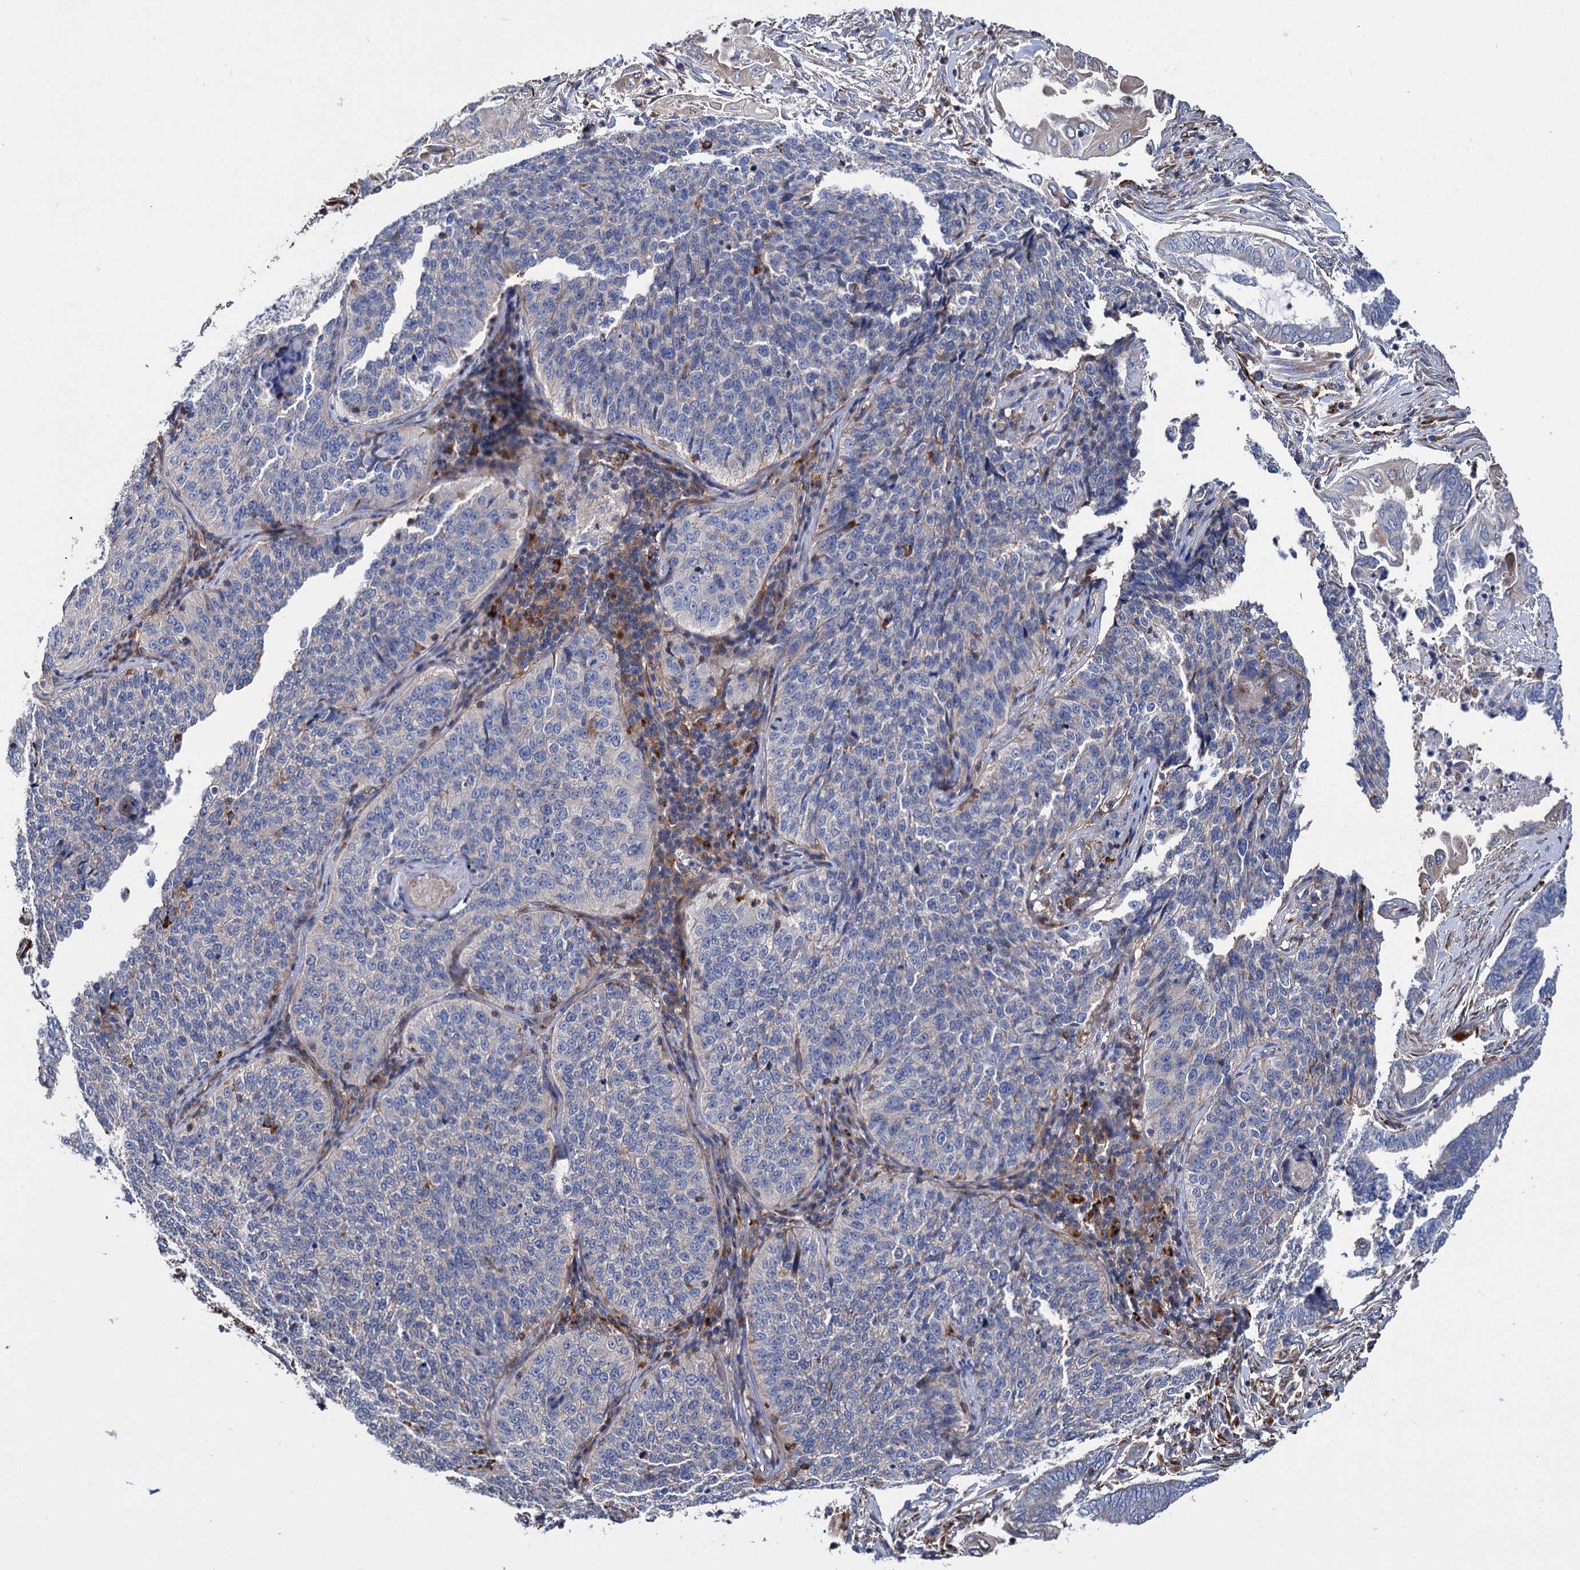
{"staining": {"intensity": "negative", "quantity": "none", "location": "none"}, "tissue": "cervical cancer", "cell_type": "Tumor cells", "image_type": "cancer", "snomed": [{"axis": "morphology", "description": "Squamous cell carcinoma, NOS"}, {"axis": "topography", "description": "Cervix"}], "caption": "Squamous cell carcinoma (cervical) was stained to show a protein in brown. There is no significant expression in tumor cells. Nuclei are stained in blue.", "gene": "SCPEP1", "patient": {"sex": "female", "age": 35}}